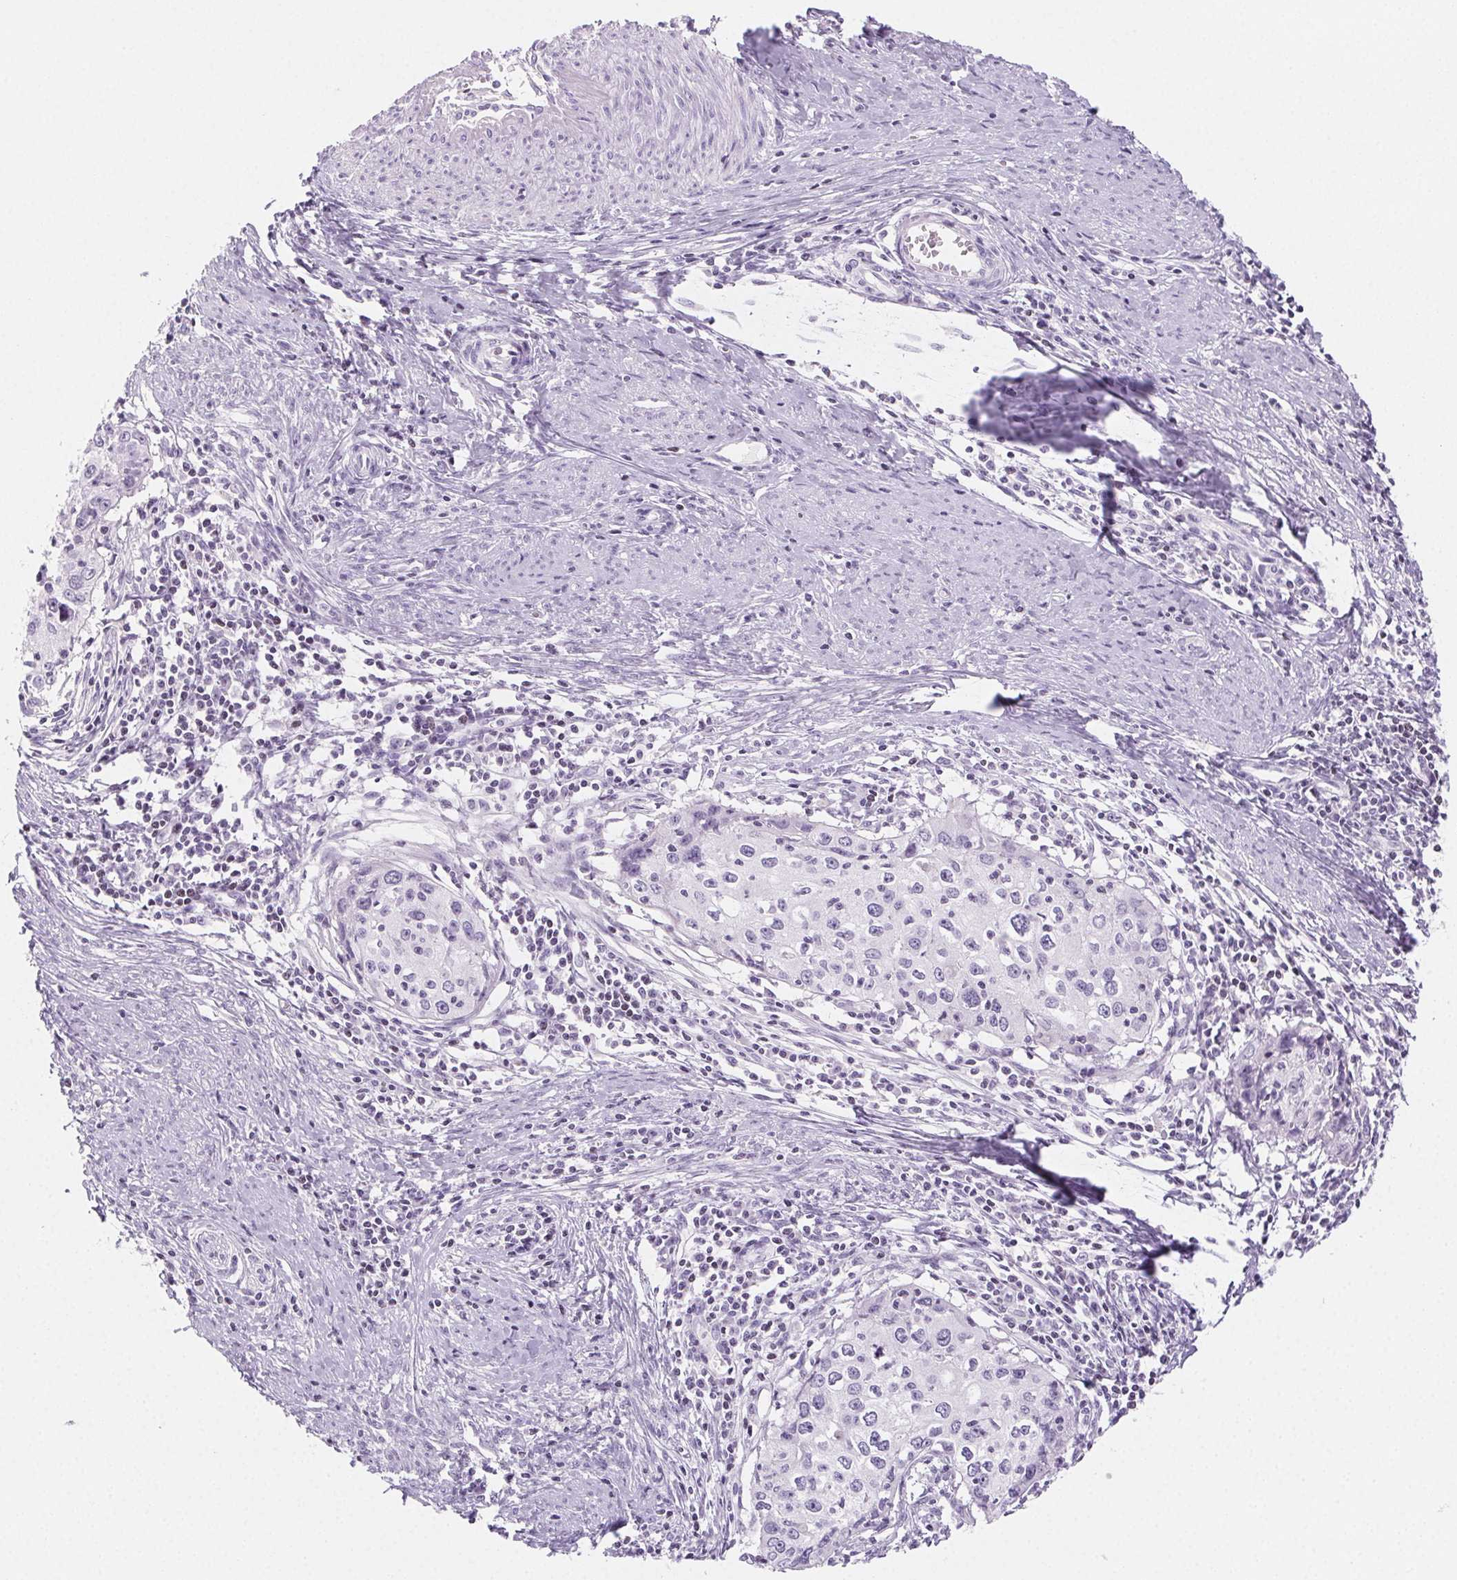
{"staining": {"intensity": "negative", "quantity": "none", "location": "none"}, "tissue": "cervical cancer", "cell_type": "Tumor cells", "image_type": "cancer", "snomed": [{"axis": "morphology", "description": "Squamous cell carcinoma, NOS"}, {"axis": "topography", "description": "Cervix"}], "caption": "Immunohistochemical staining of cervical squamous cell carcinoma shows no significant staining in tumor cells.", "gene": "BEND2", "patient": {"sex": "female", "age": 40}}